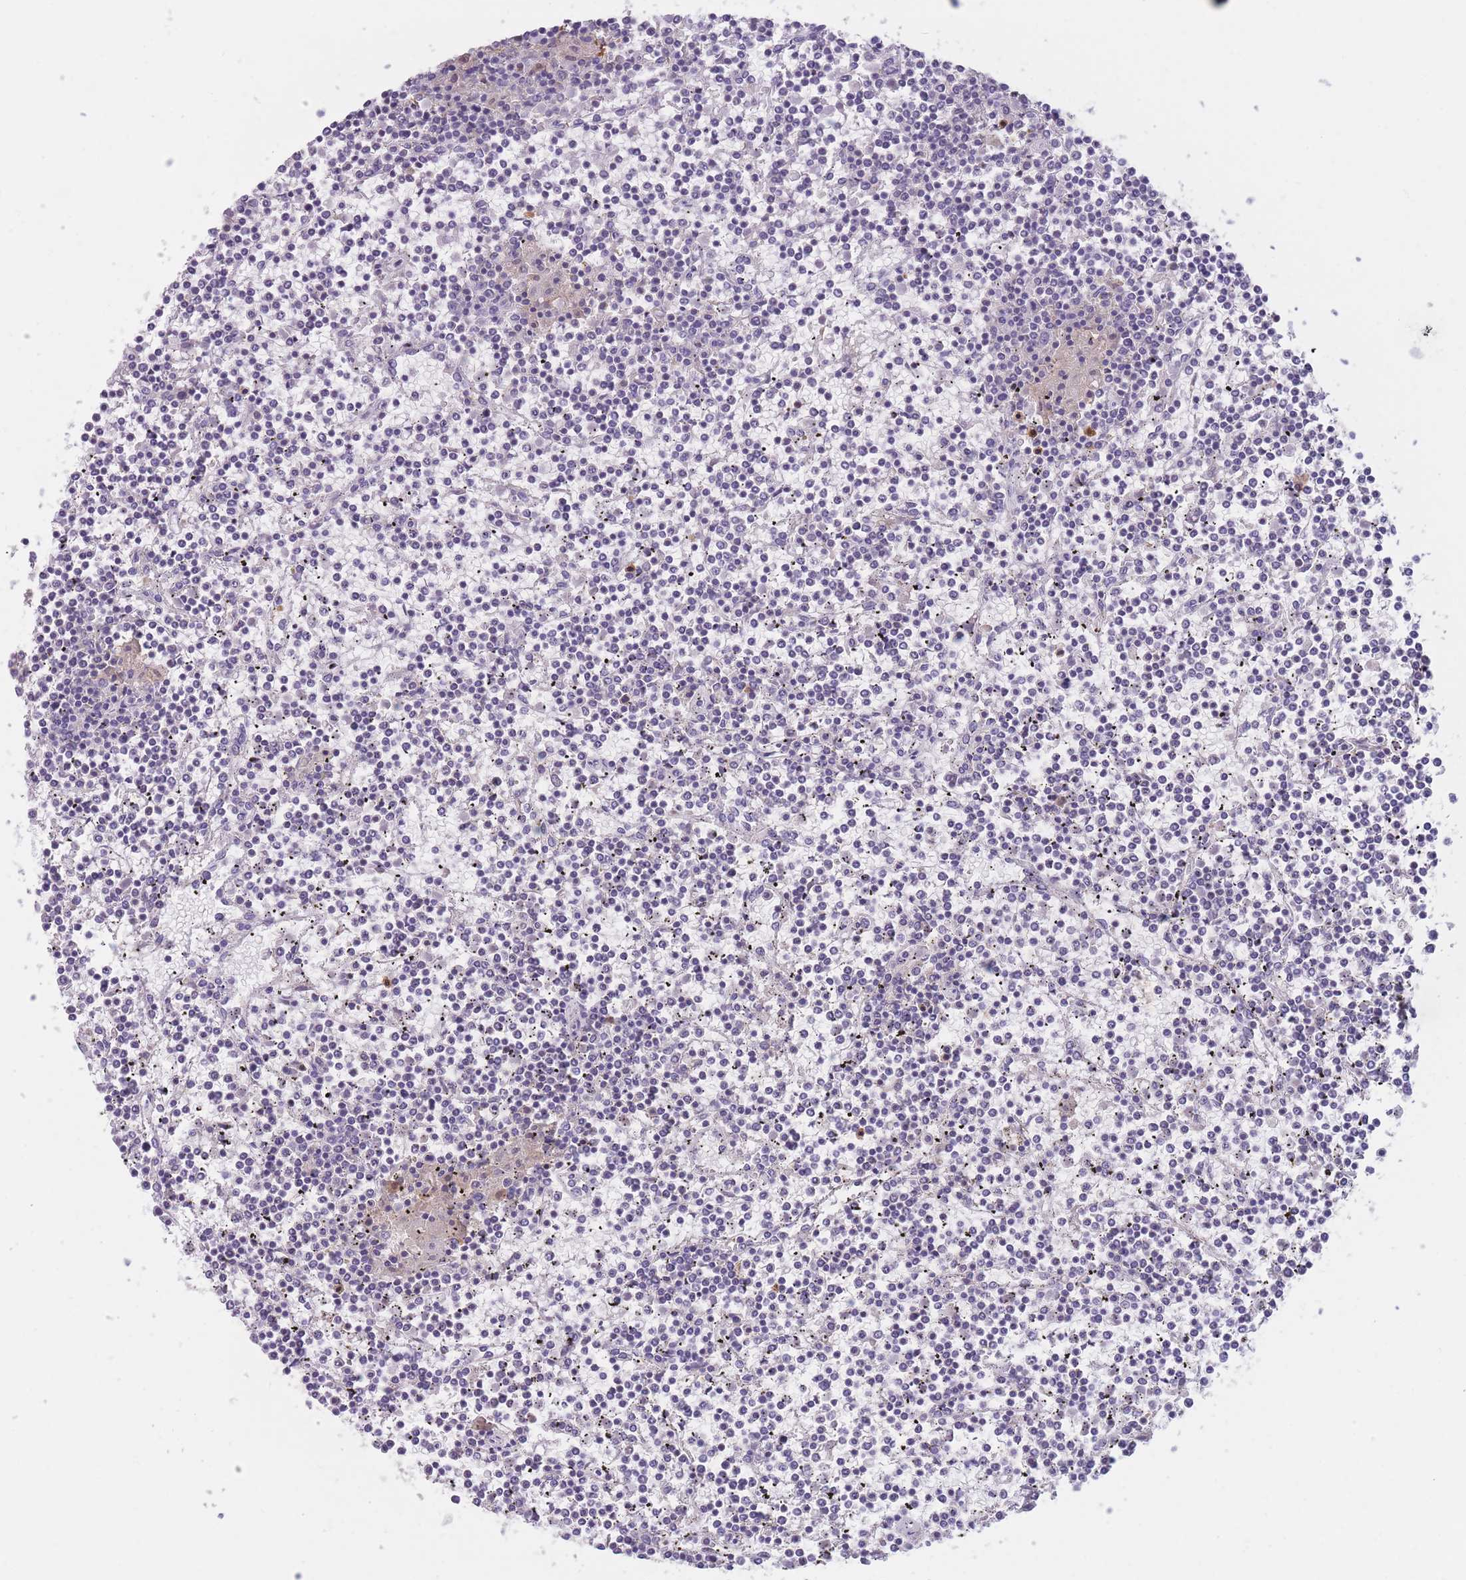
{"staining": {"intensity": "negative", "quantity": "none", "location": "none"}, "tissue": "lymphoma", "cell_type": "Tumor cells", "image_type": "cancer", "snomed": [{"axis": "morphology", "description": "Malignant lymphoma, non-Hodgkin's type, Low grade"}, {"axis": "topography", "description": "Spleen"}], "caption": "An IHC histopathology image of low-grade malignant lymphoma, non-Hodgkin's type is shown. There is no staining in tumor cells of low-grade malignant lymphoma, non-Hodgkin's type.", "gene": "ST3GAL4", "patient": {"sex": "female", "age": 19}}